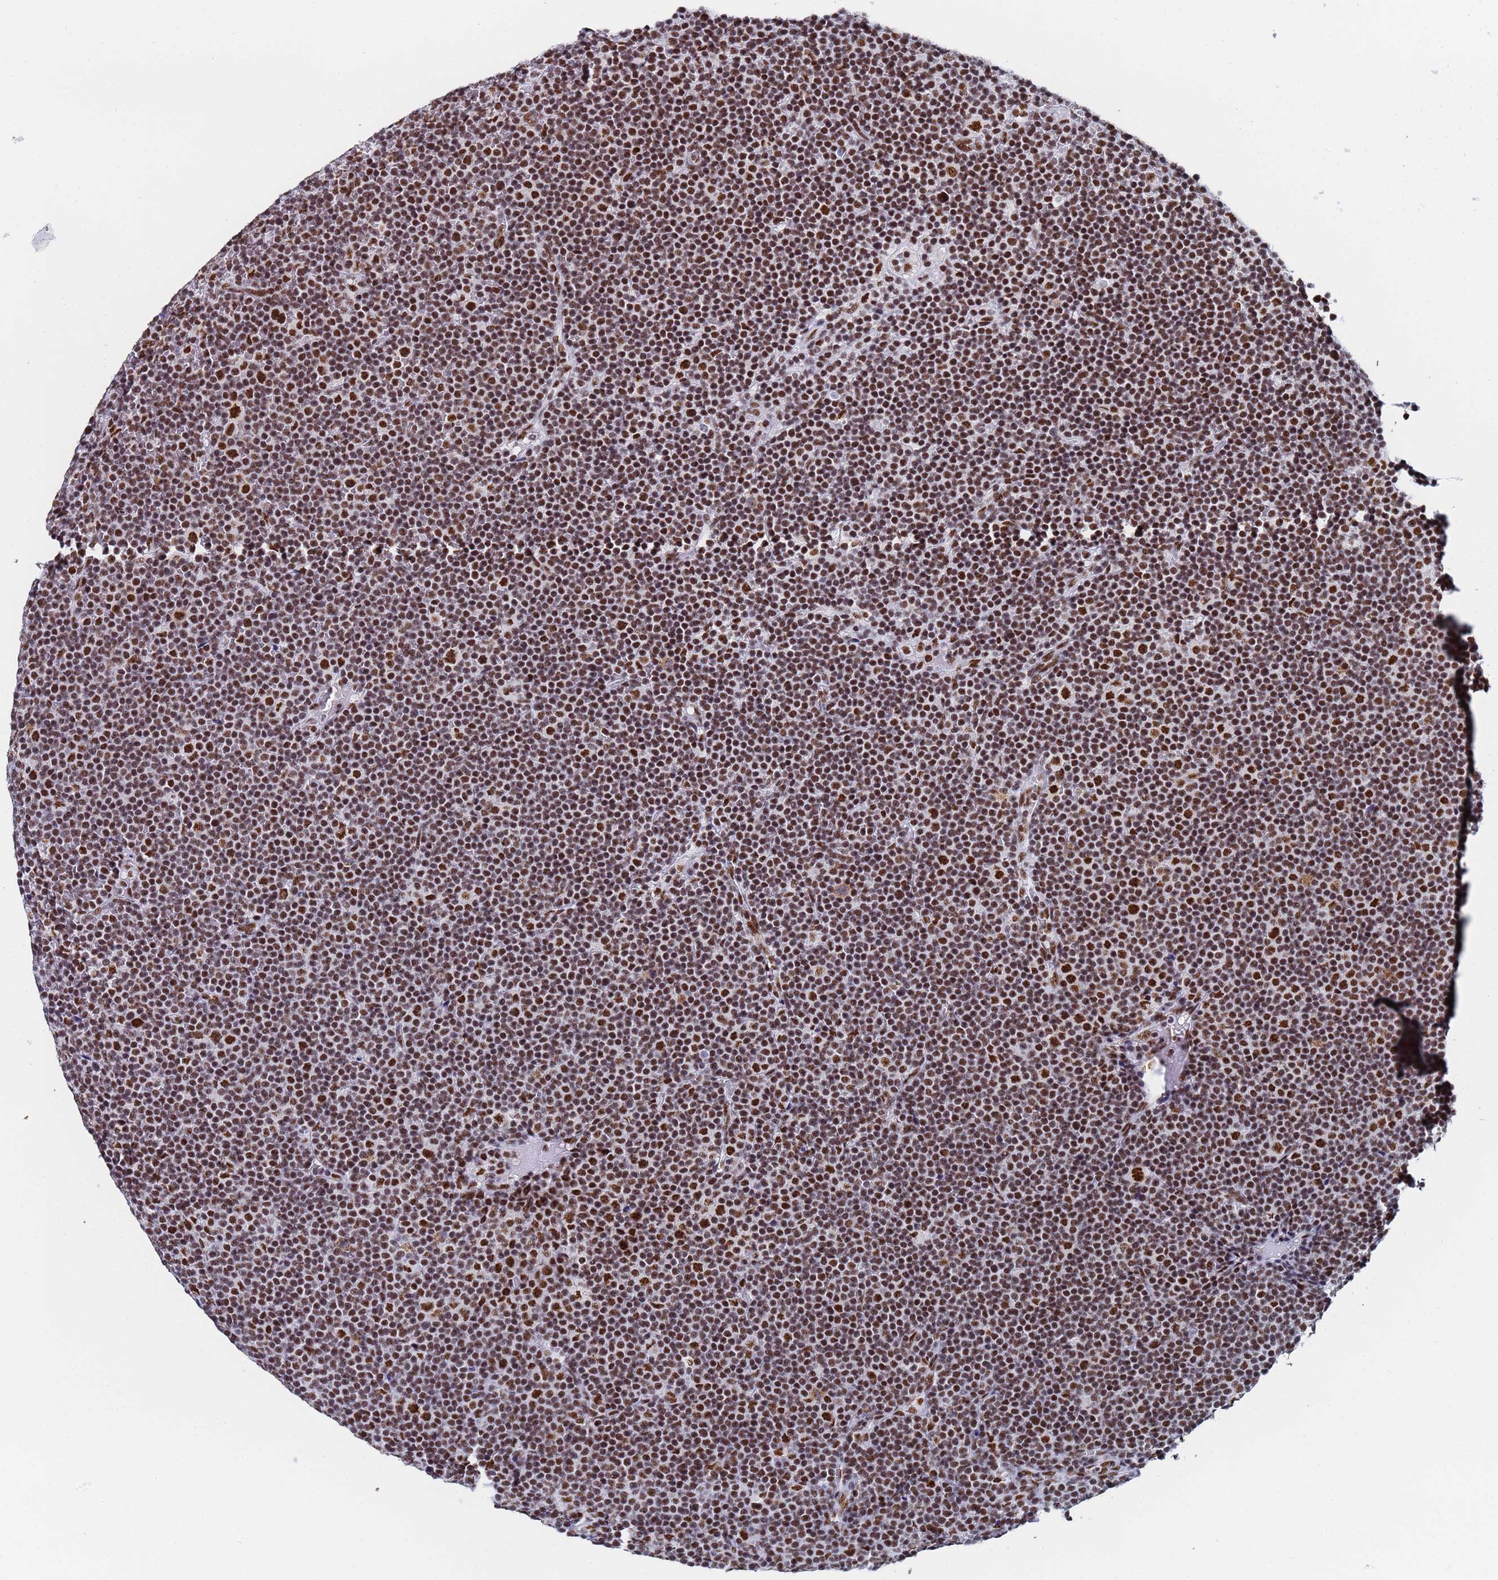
{"staining": {"intensity": "strong", "quantity": ">75%", "location": "nuclear"}, "tissue": "lymphoma", "cell_type": "Tumor cells", "image_type": "cancer", "snomed": [{"axis": "morphology", "description": "Malignant lymphoma, non-Hodgkin's type, Low grade"}, {"axis": "topography", "description": "Lymph node"}], "caption": "IHC histopathology image of human low-grade malignant lymphoma, non-Hodgkin's type stained for a protein (brown), which demonstrates high levels of strong nuclear positivity in about >75% of tumor cells.", "gene": "SNRPA1", "patient": {"sex": "female", "age": 67}}